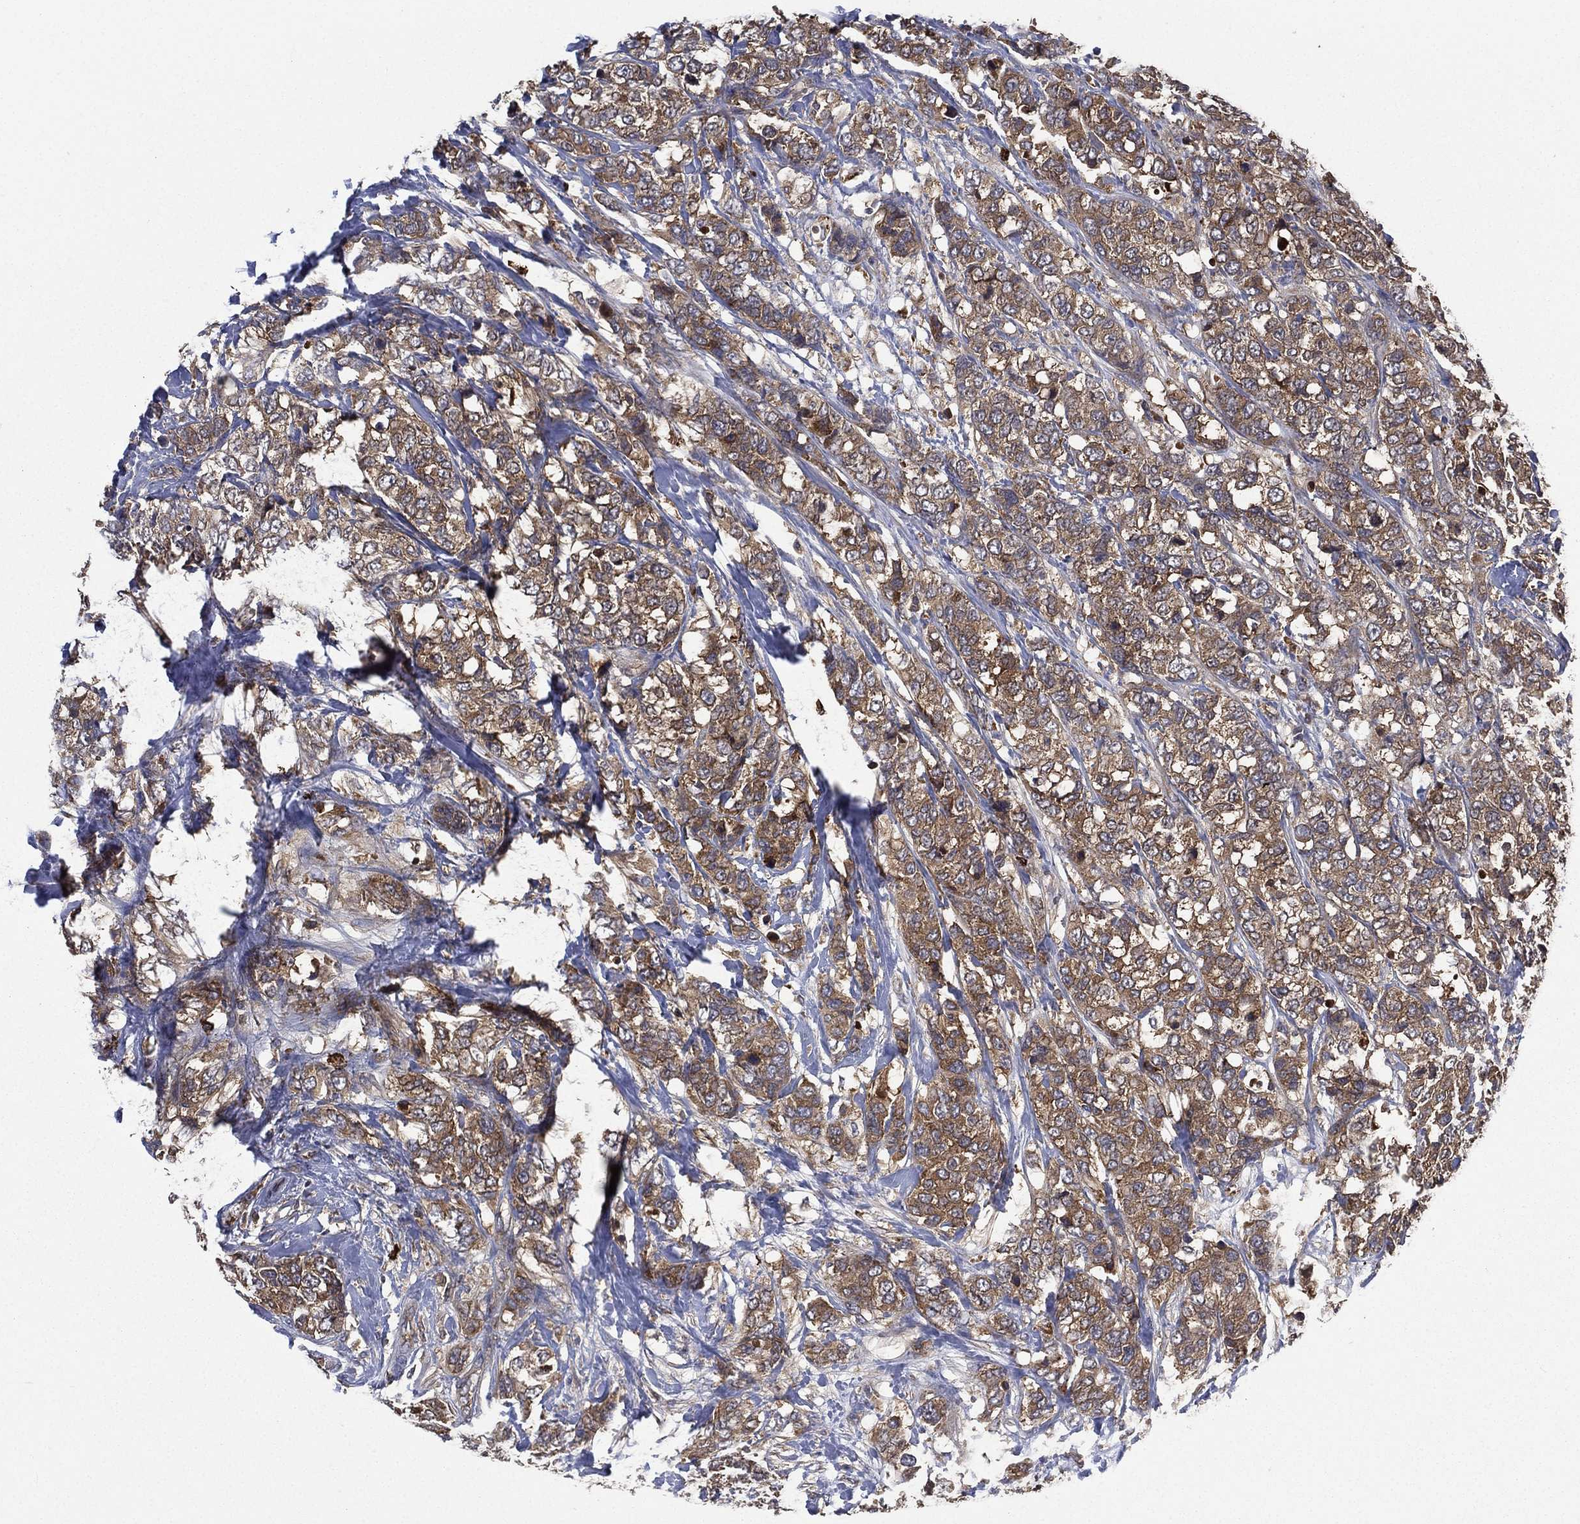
{"staining": {"intensity": "moderate", "quantity": ">75%", "location": "cytoplasmic/membranous"}, "tissue": "breast cancer", "cell_type": "Tumor cells", "image_type": "cancer", "snomed": [{"axis": "morphology", "description": "Lobular carcinoma"}, {"axis": "topography", "description": "Breast"}], "caption": "A photomicrograph showing moderate cytoplasmic/membranous positivity in about >75% of tumor cells in breast cancer, as visualized by brown immunohistochemical staining.", "gene": "SMPD3", "patient": {"sex": "female", "age": 59}}